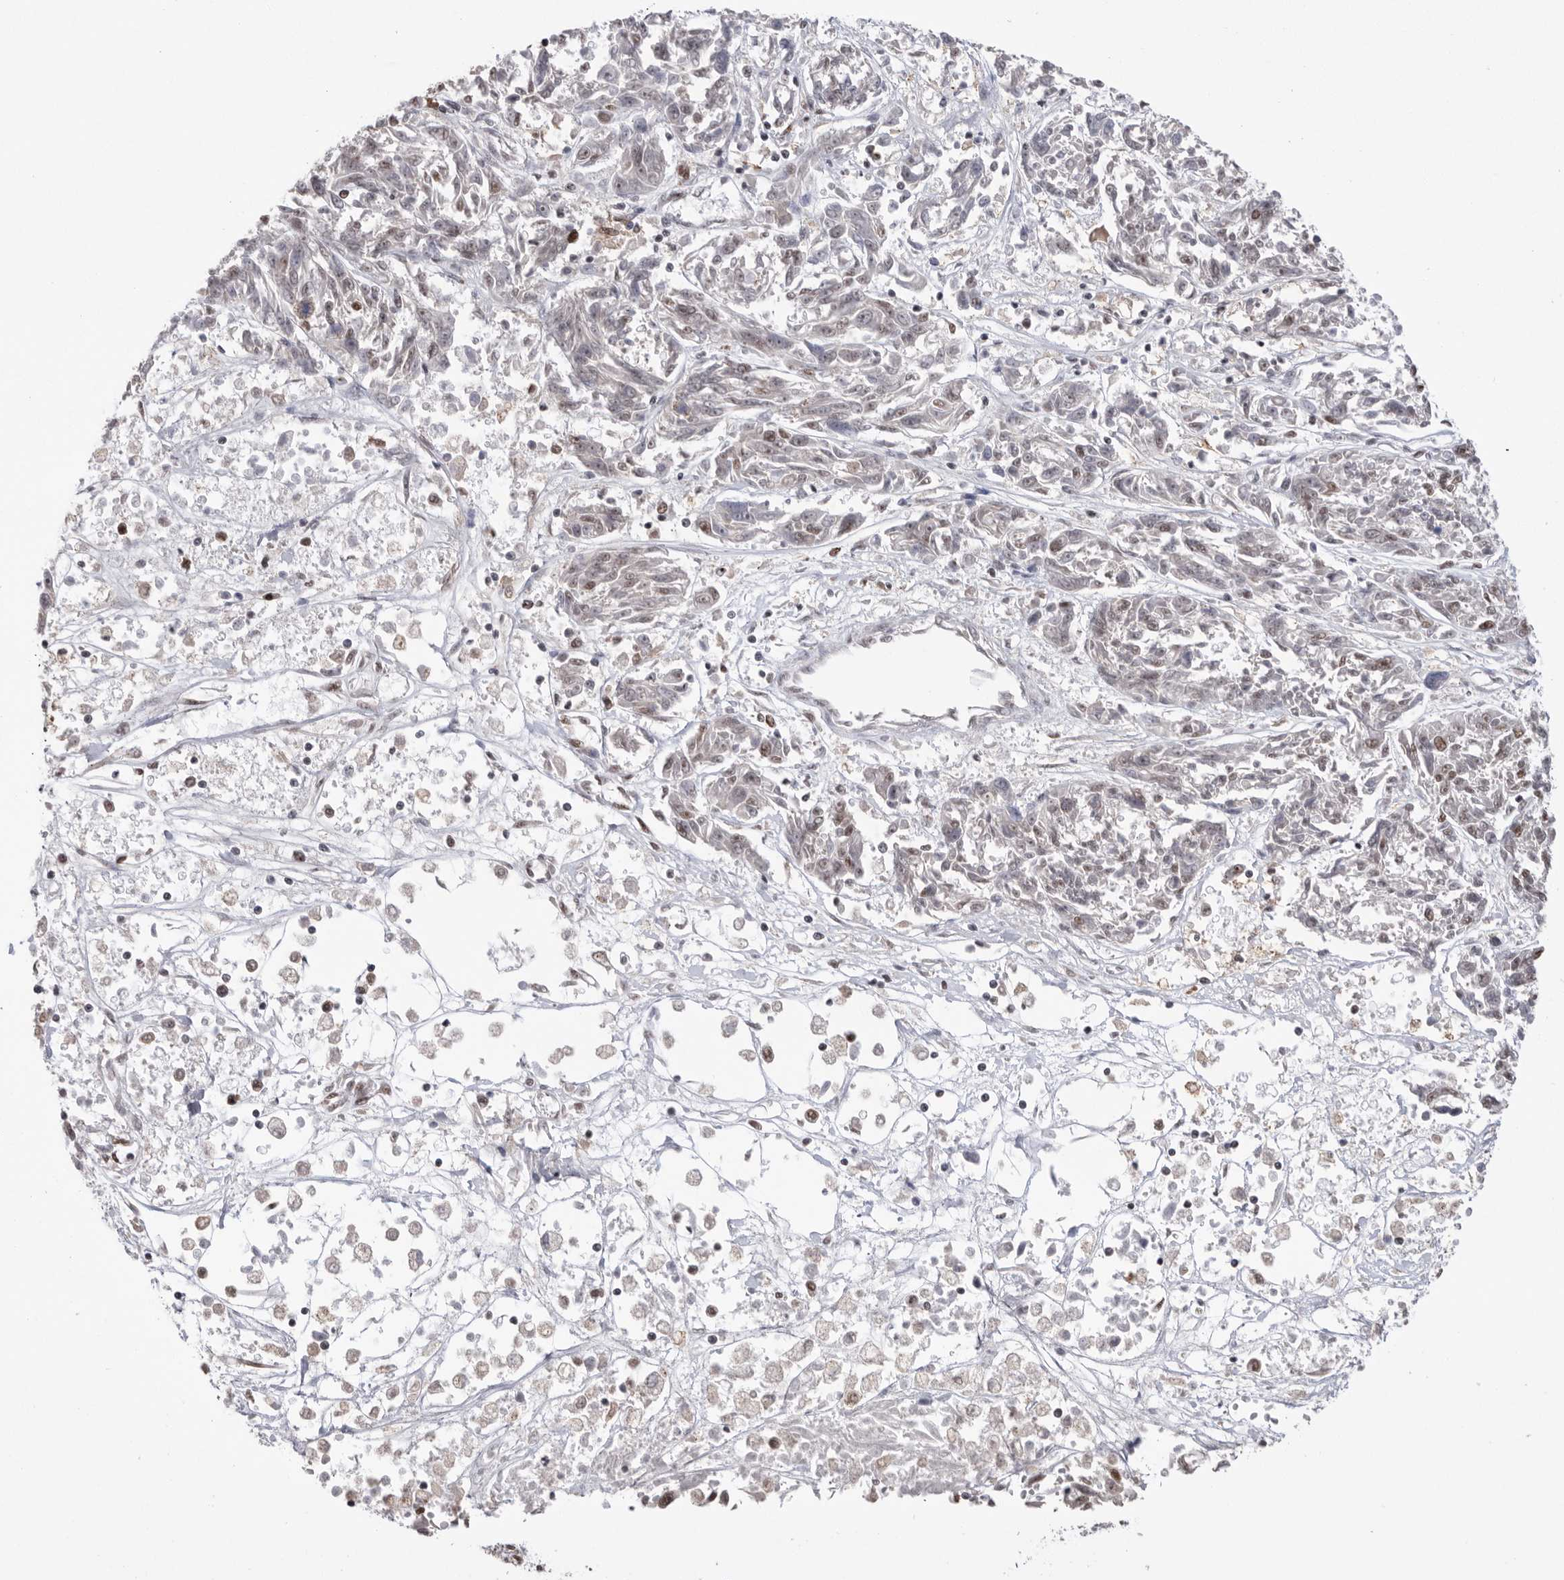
{"staining": {"intensity": "moderate", "quantity": "25%-75%", "location": "nuclear"}, "tissue": "melanoma", "cell_type": "Tumor cells", "image_type": "cancer", "snomed": [{"axis": "morphology", "description": "Malignant melanoma, NOS"}, {"axis": "topography", "description": "Skin"}], "caption": "This micrograph exhibits immunohistochemistry (IHC) staining of human melanoma, with medium moderate nuclear expression in about 25%-75% of tumor cells.", "gene": "BCLAF3", "patient": {"sex": "male", "age": 53}}